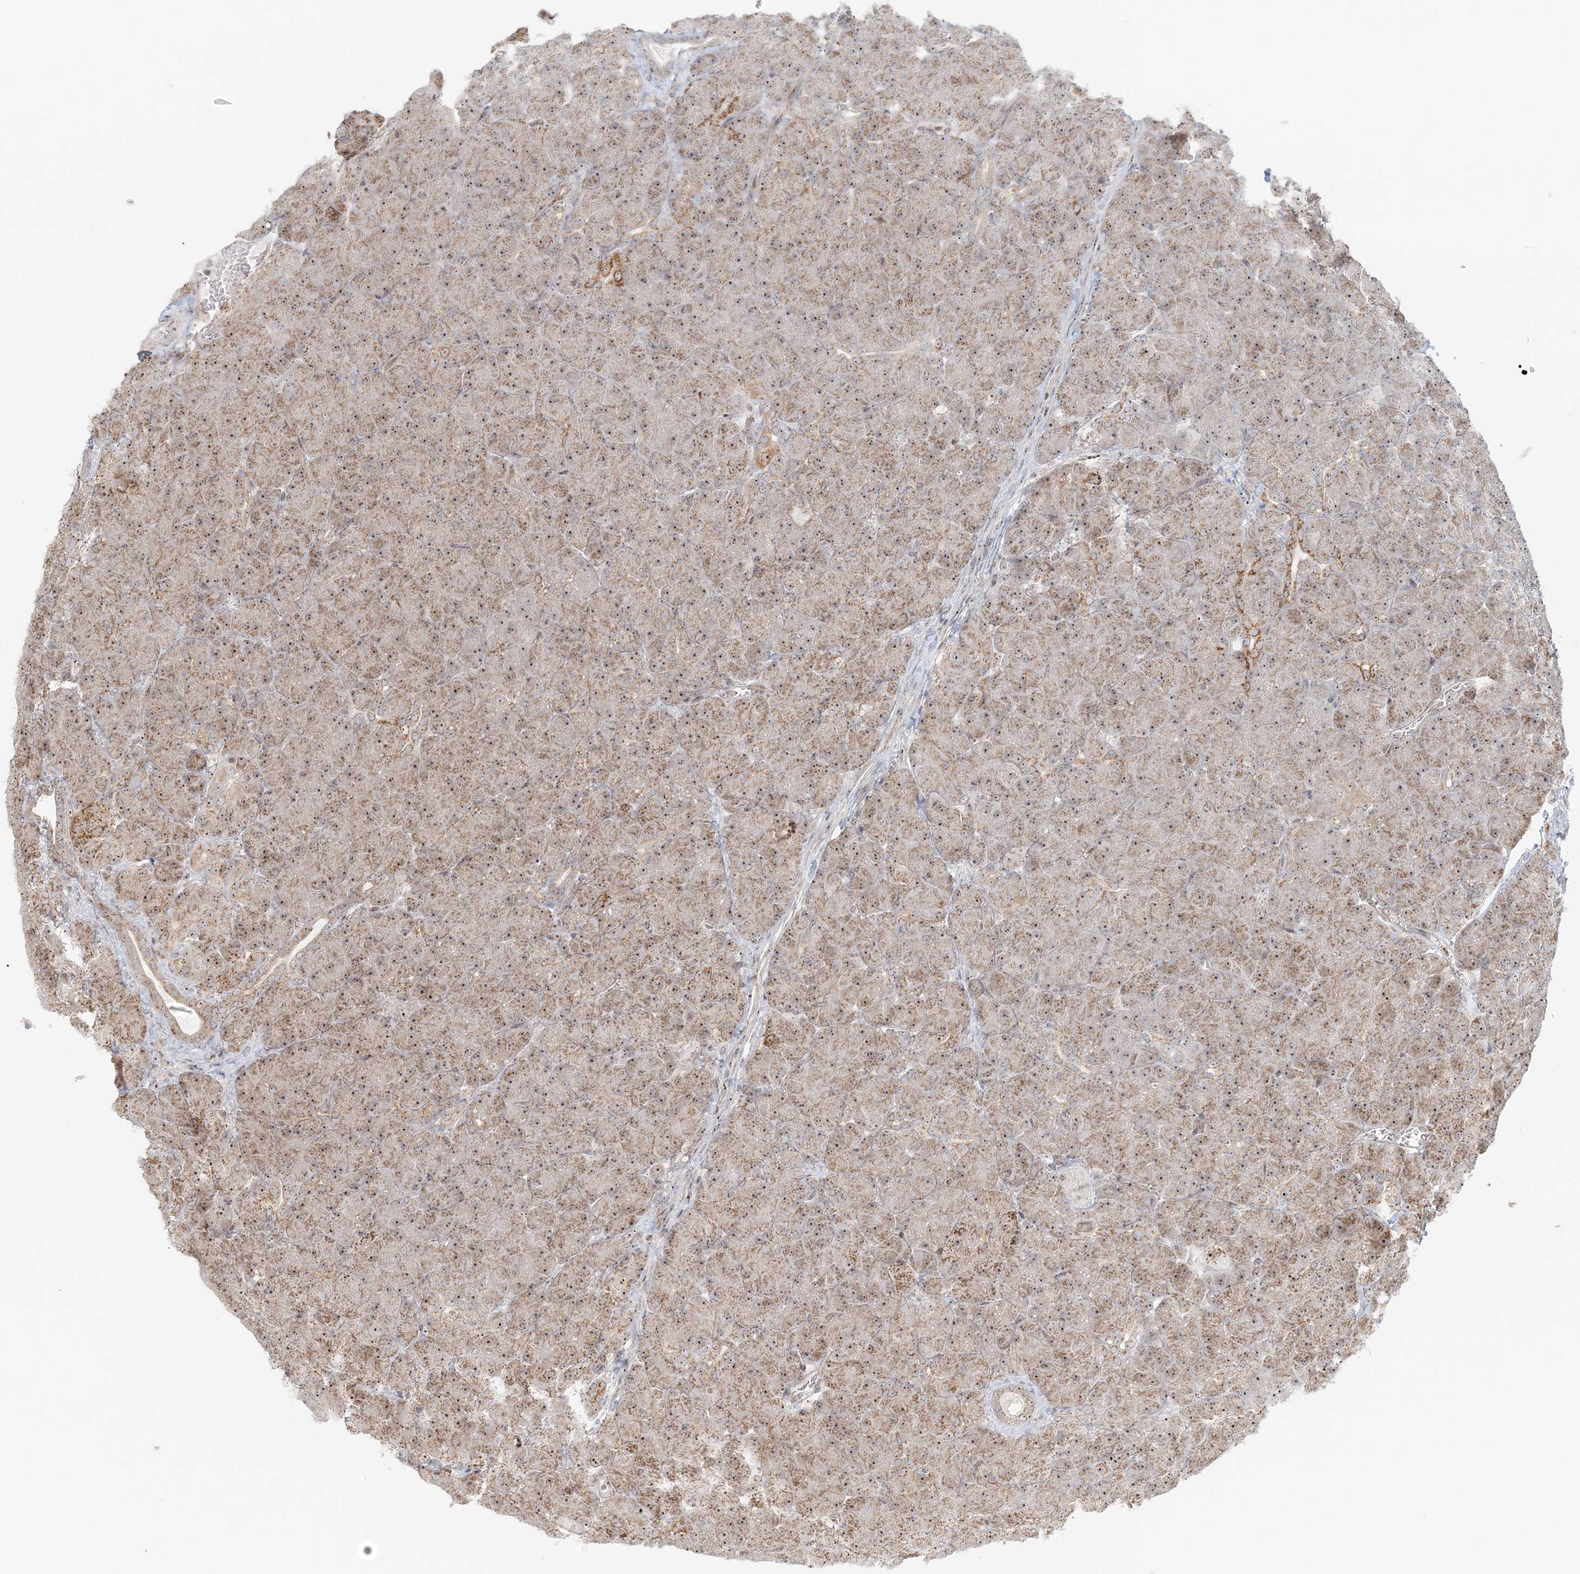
{"staining": {"intensity": "moderate", "quantity": ">75%", "location": "nuclear"}, "tissue": "pancreas", "cell_type": "Exocrine glandular cells", "image_type": "normal", "snomed": [{"axis": "morphology", "description": "Normal tissue, NOS"}, {"axis": "topography", "description": "Pancreas"}], "caption": "Benign pancreas reveals moderate nuclear staining in approximately >75% of exocrine glandular cells.", "gene": "UBE2F", "patient": {"sex": "male", "age": 66}}